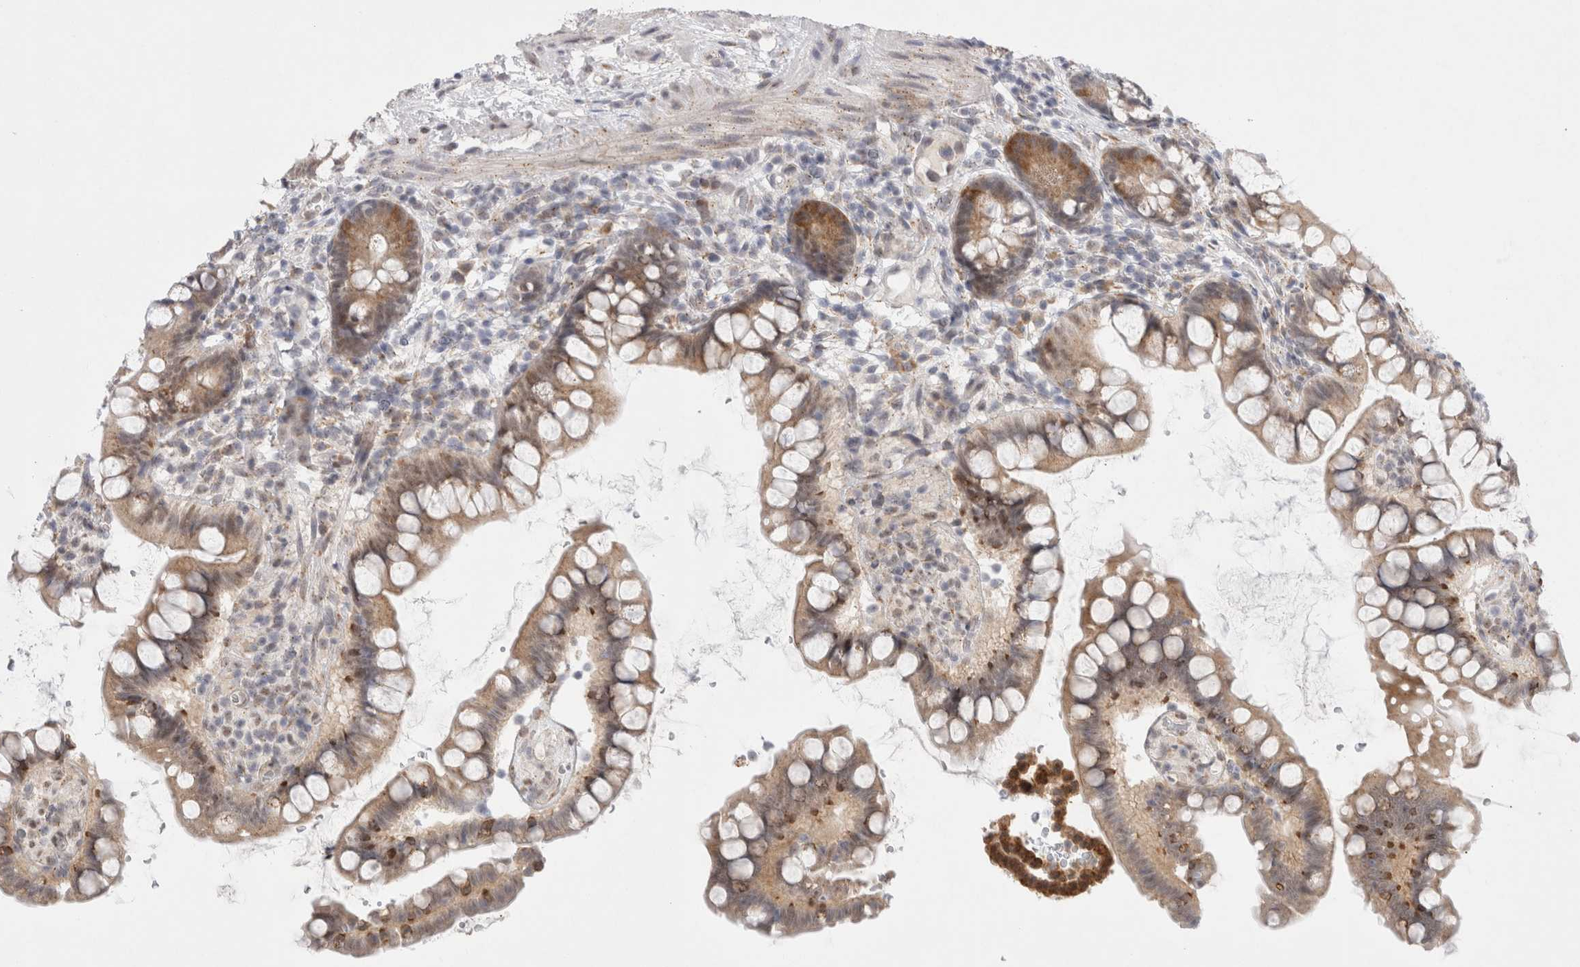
{"staining": {"intensity": "moderate", "quantity": "<25%", "location": "cytoplasmic/membranous"}, "tissue": "small intestine", "cell_type": "Glandular cells", "image_type": "normal", "snomed": [{"axis": "morphology", "description": "Normal tissue, NOS"}, {"axis": "topography", "description": "Smooth muscle"}, {"axis": "topography", "description": "Small intestine"}], "caption": "The immunohistochemical stain shows moderate cytoplasmic/membranous positivity in glandular cells of benign small intestine. The staining was performed using DAB, with brown indicating positive protein expression. Nuclei are stained blue with hematoxylin.", "gene": "TRMT1L", "patient": {"sex": "female", "age": 84}}